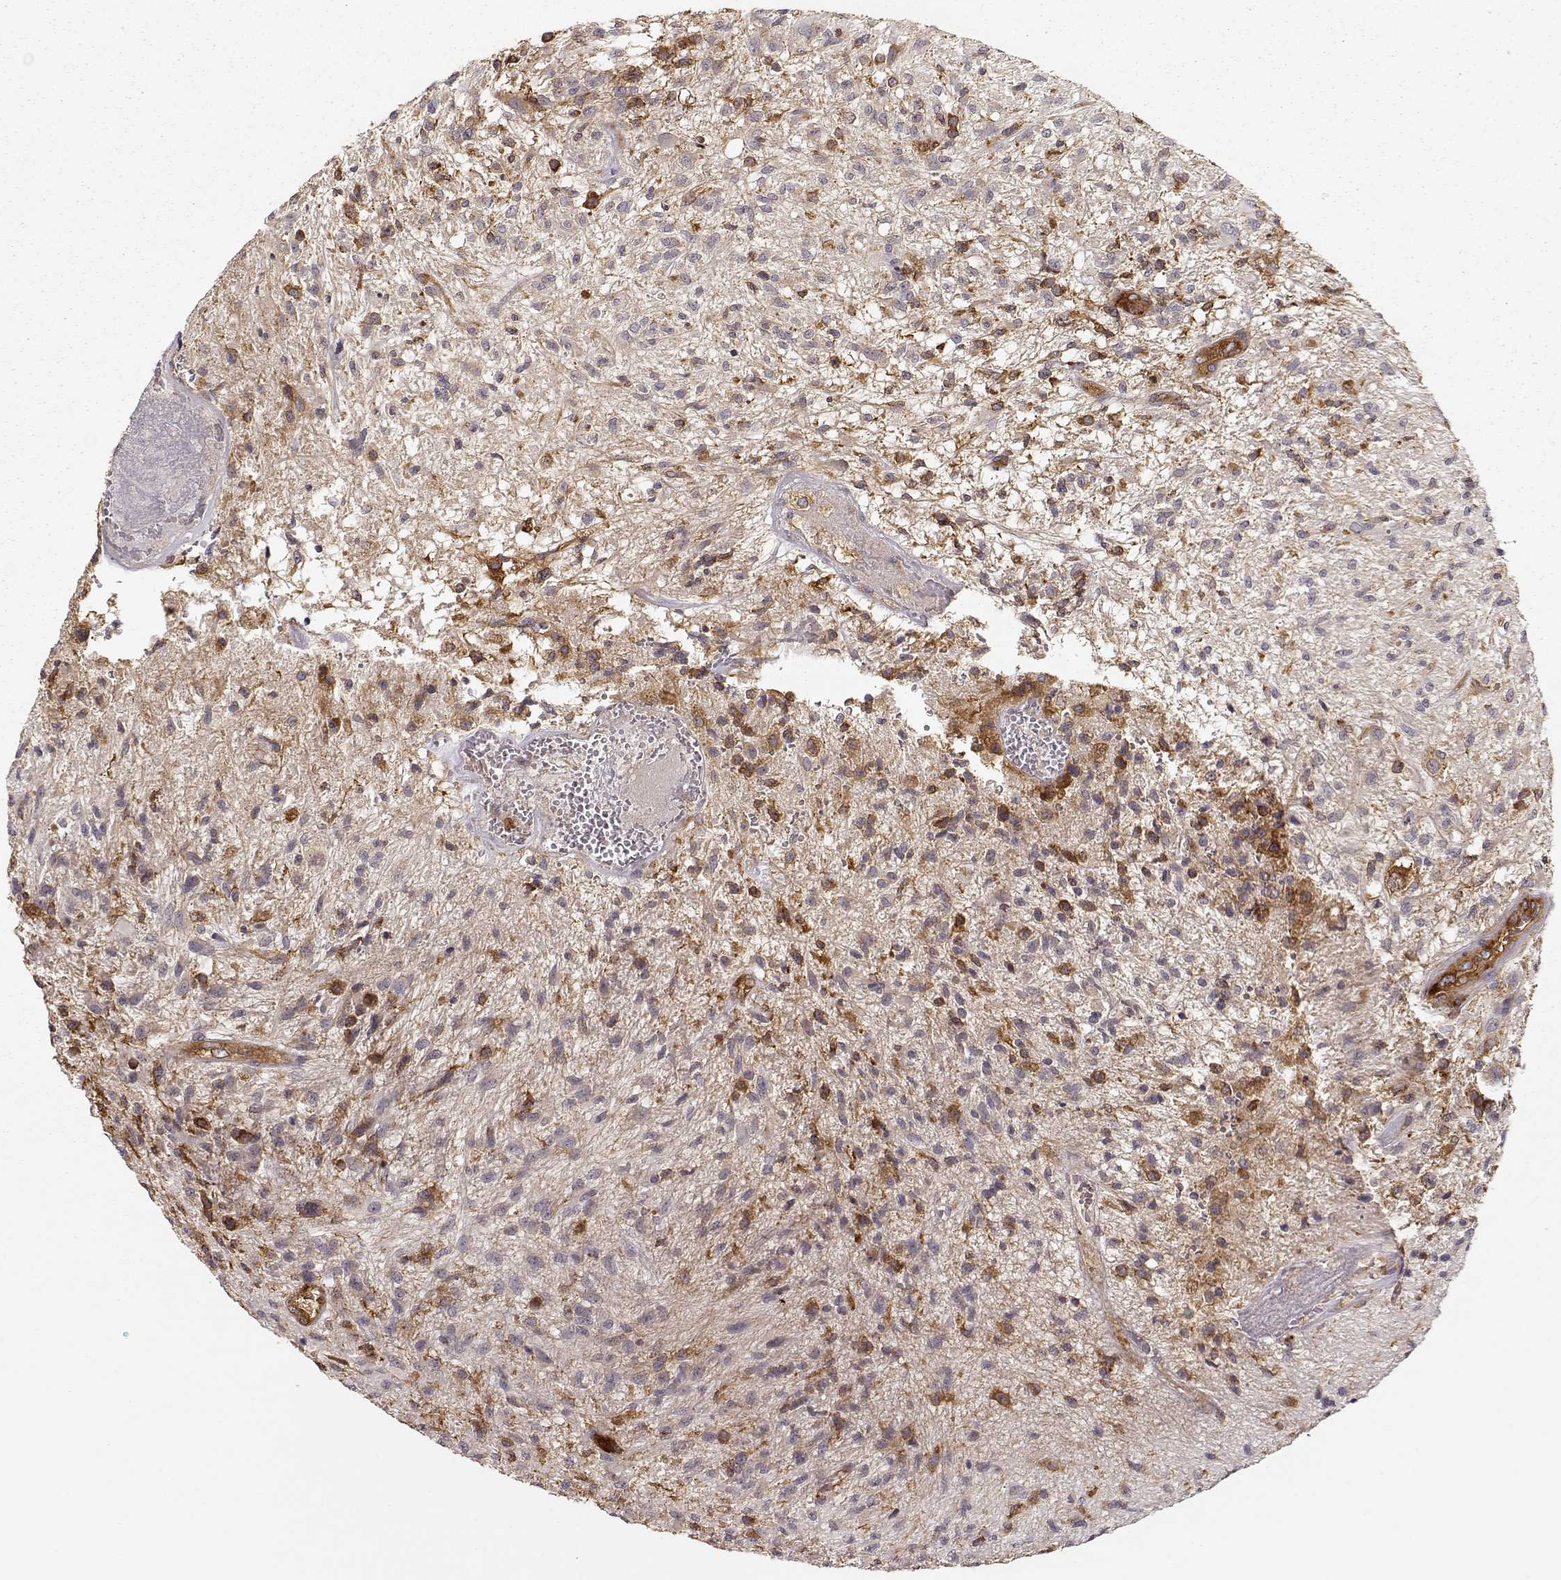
{"staining": {"intensity": "moderate", "quantity": "25%-75%", "location": "cytoplasmic/membranous"}, "tissue": "glioma", "cell_type": "Tumor cells", "image_type": "cancer", "snomed": [{"axis": "morphology", "description": "Glioma, malignant, High grade"}, {"axis": "topography", "description": "Brain"}], "caption": "The immunohistochemical stain shows moderate cytoplasmic/membranous staining in tumor cells of glioma tissue. The staining is performed using DAB brown chromogen to label protein expression. The nuclei are counter-stained blue using hematoxylin.", "gene": "ARHGEF2", "patient": {"sex": "male", "age": 56}}